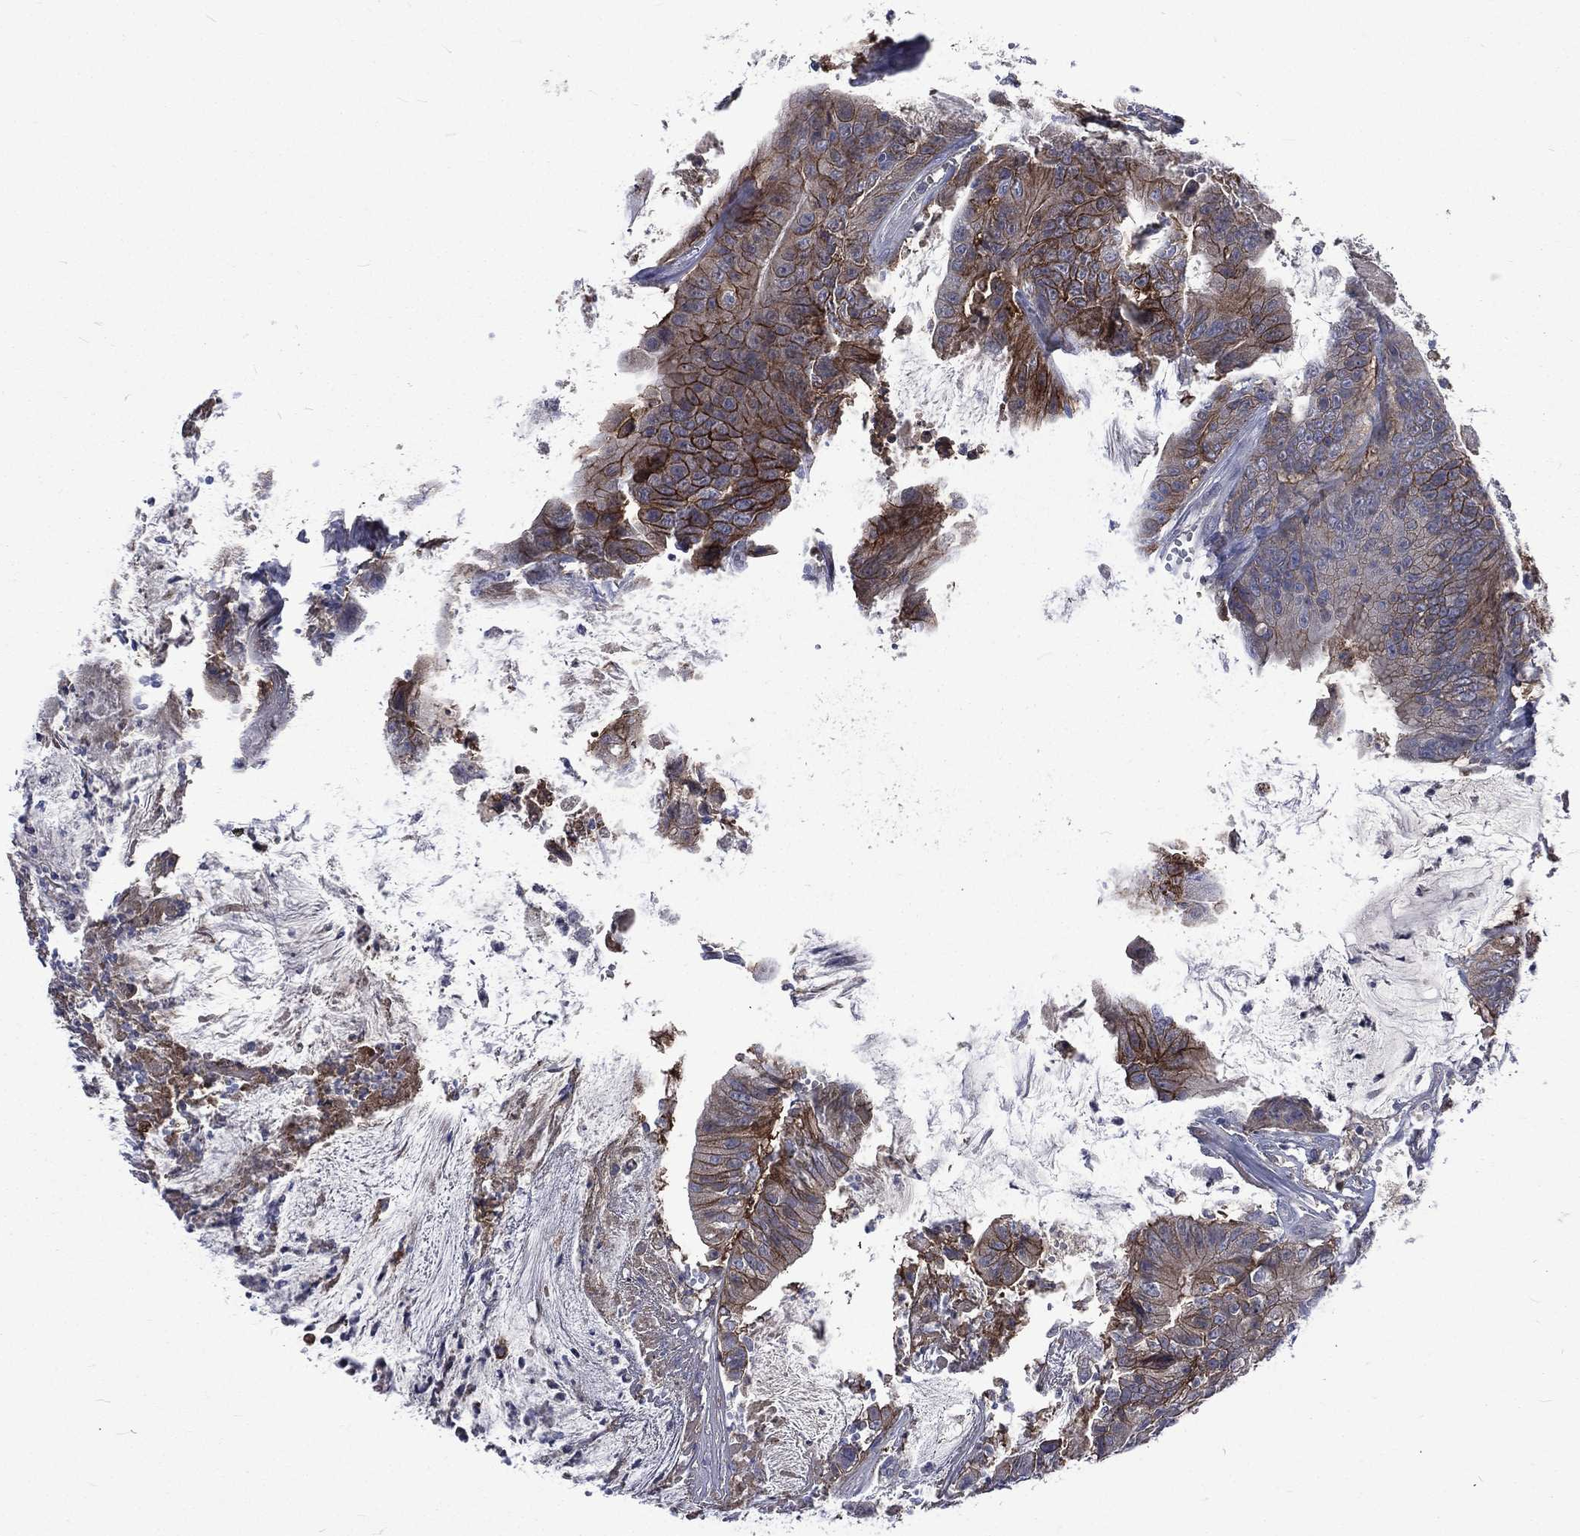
{"staining": {"intensity": "strong", "quantity": "<25%", "location": "cytoplasmic/membranous"}, "tissue": "colorectal cancer", "cell_type": "Tumor cells", "image_type": "cancer", "snomed": [{"axis": "morphology", "description": "Adenocarcinoma, NOS"}, {"axis": "topography", "description": "Colon"}], "caption": "Tumor cells reveal strong cytoplasmic/membranous expression in about <25% of cells in colorectal cancer. (IHC, brightfield microscopy, high magnification).", "gene": "CA12", "patient": {"sex": "female", "age": 69}}